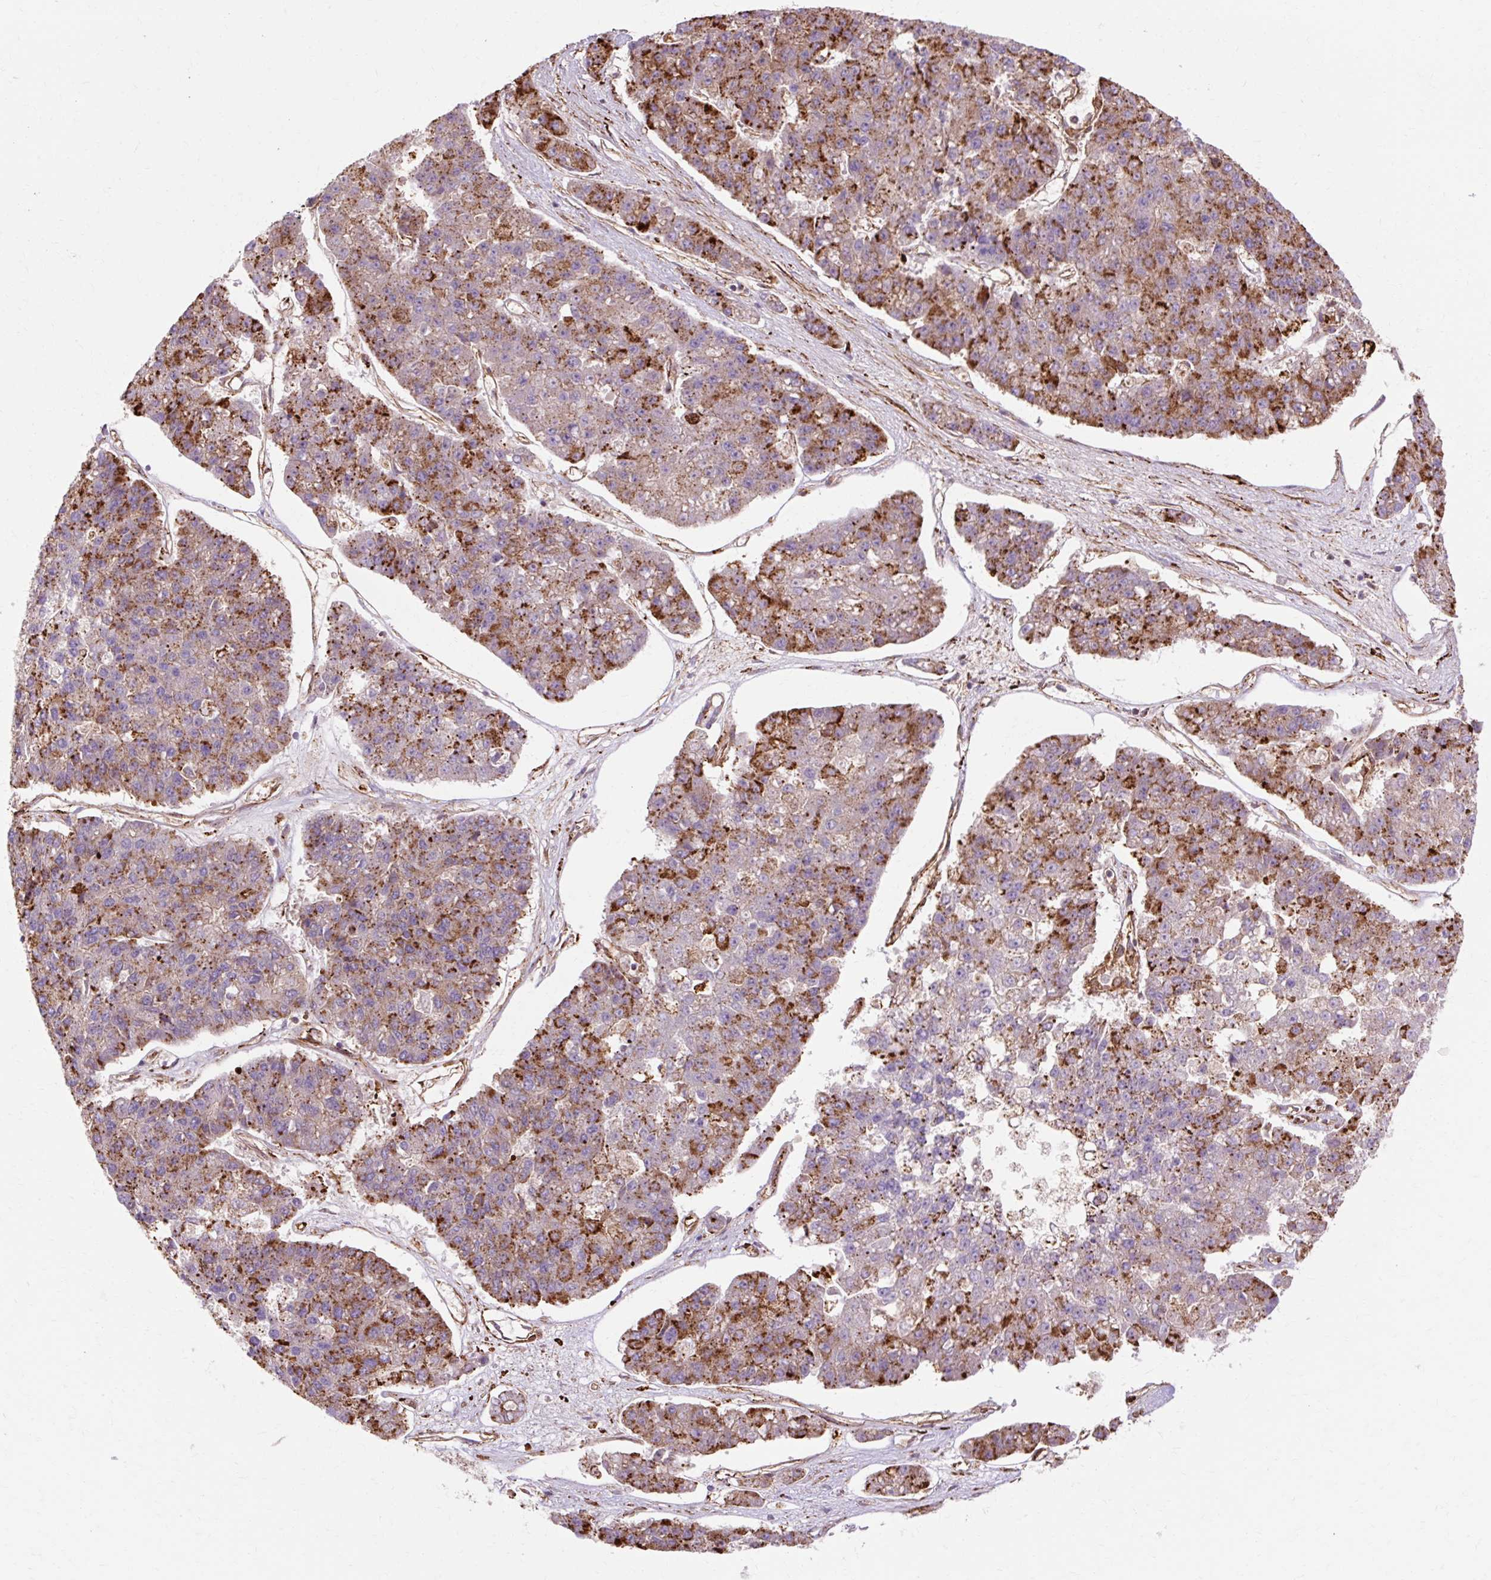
{"staining": {"intensity": "strong", "quantity": "25%-75%", "location": "cytoplasmic/membranous"}, "tissue": "pancreatic cancer", "cell_type": "Tumor cells", "image_type": "cancer", "snomed": [{"axis": "morphology", "description": "Adenocarcinoma, NOS"}, {"axis": "topography", "description": "Pancreas"}], "caption": "Pancreatic cancer tissue demonstrates strong cytoplasmic/membranous expression in about 25%-75% of tumor cells, visualized by immunohistochemistry. (IHC, brightfield microscopy, high magnification).", "gene": "TBC1D2B", "patient": {"sex": "male", "age": 50}}